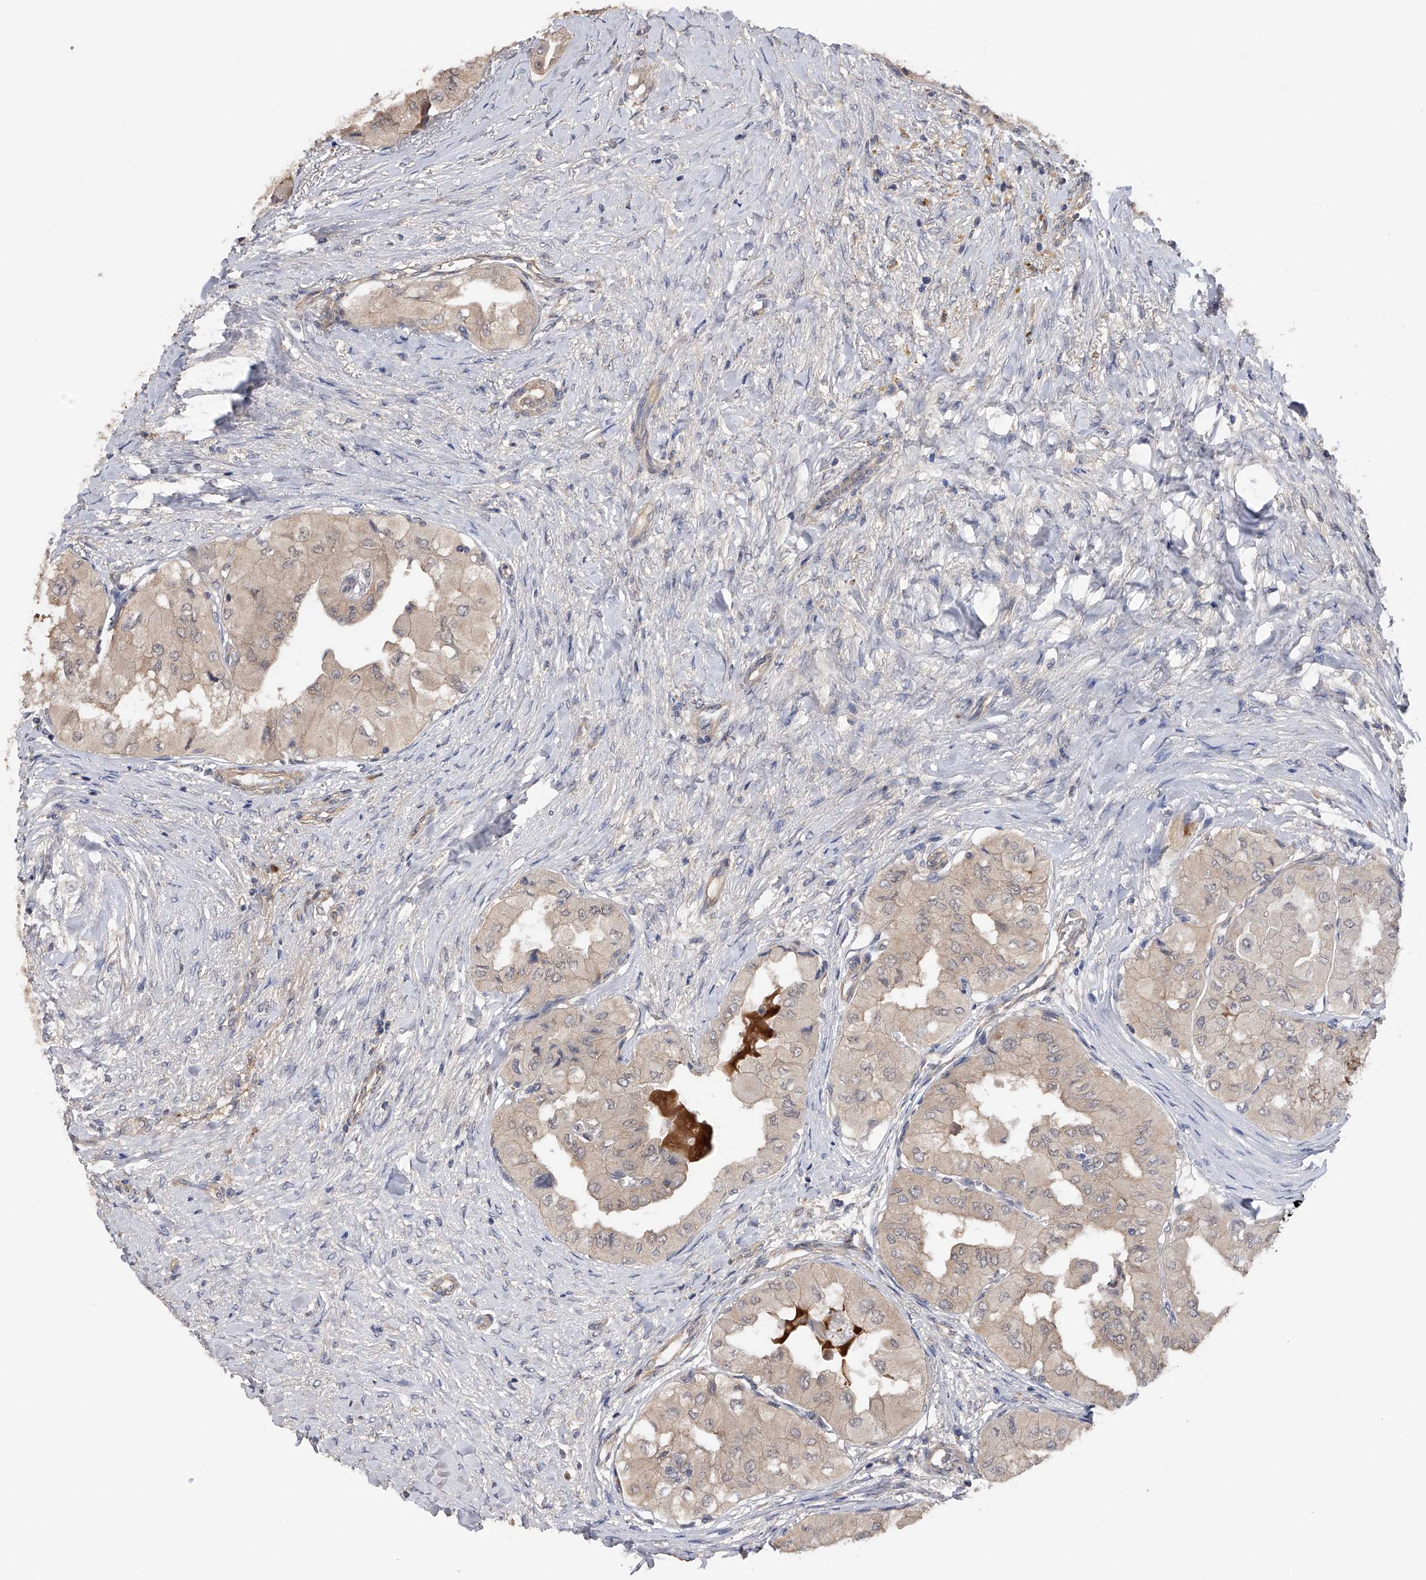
{"staining": {"intensity": "weak", "quantity": "<25%", "location": "cytoplasmic/membranous"}, "tissue": "thyroid cancer", "cell_type": "Tumor cells", "image_type": "cancer", "snomed": [{"axis": "morphology", "description": "Papillary adenocarcinoma, NOS"}, {"axis": "topography", "description": "Thyroid gland"}], "caption": "Tumor cells are negative for brown protein staining in papillary adenocarcinoma (thyroid).", "gene": "CFAP298", "patient": {"sex": "female", "age": 59}}